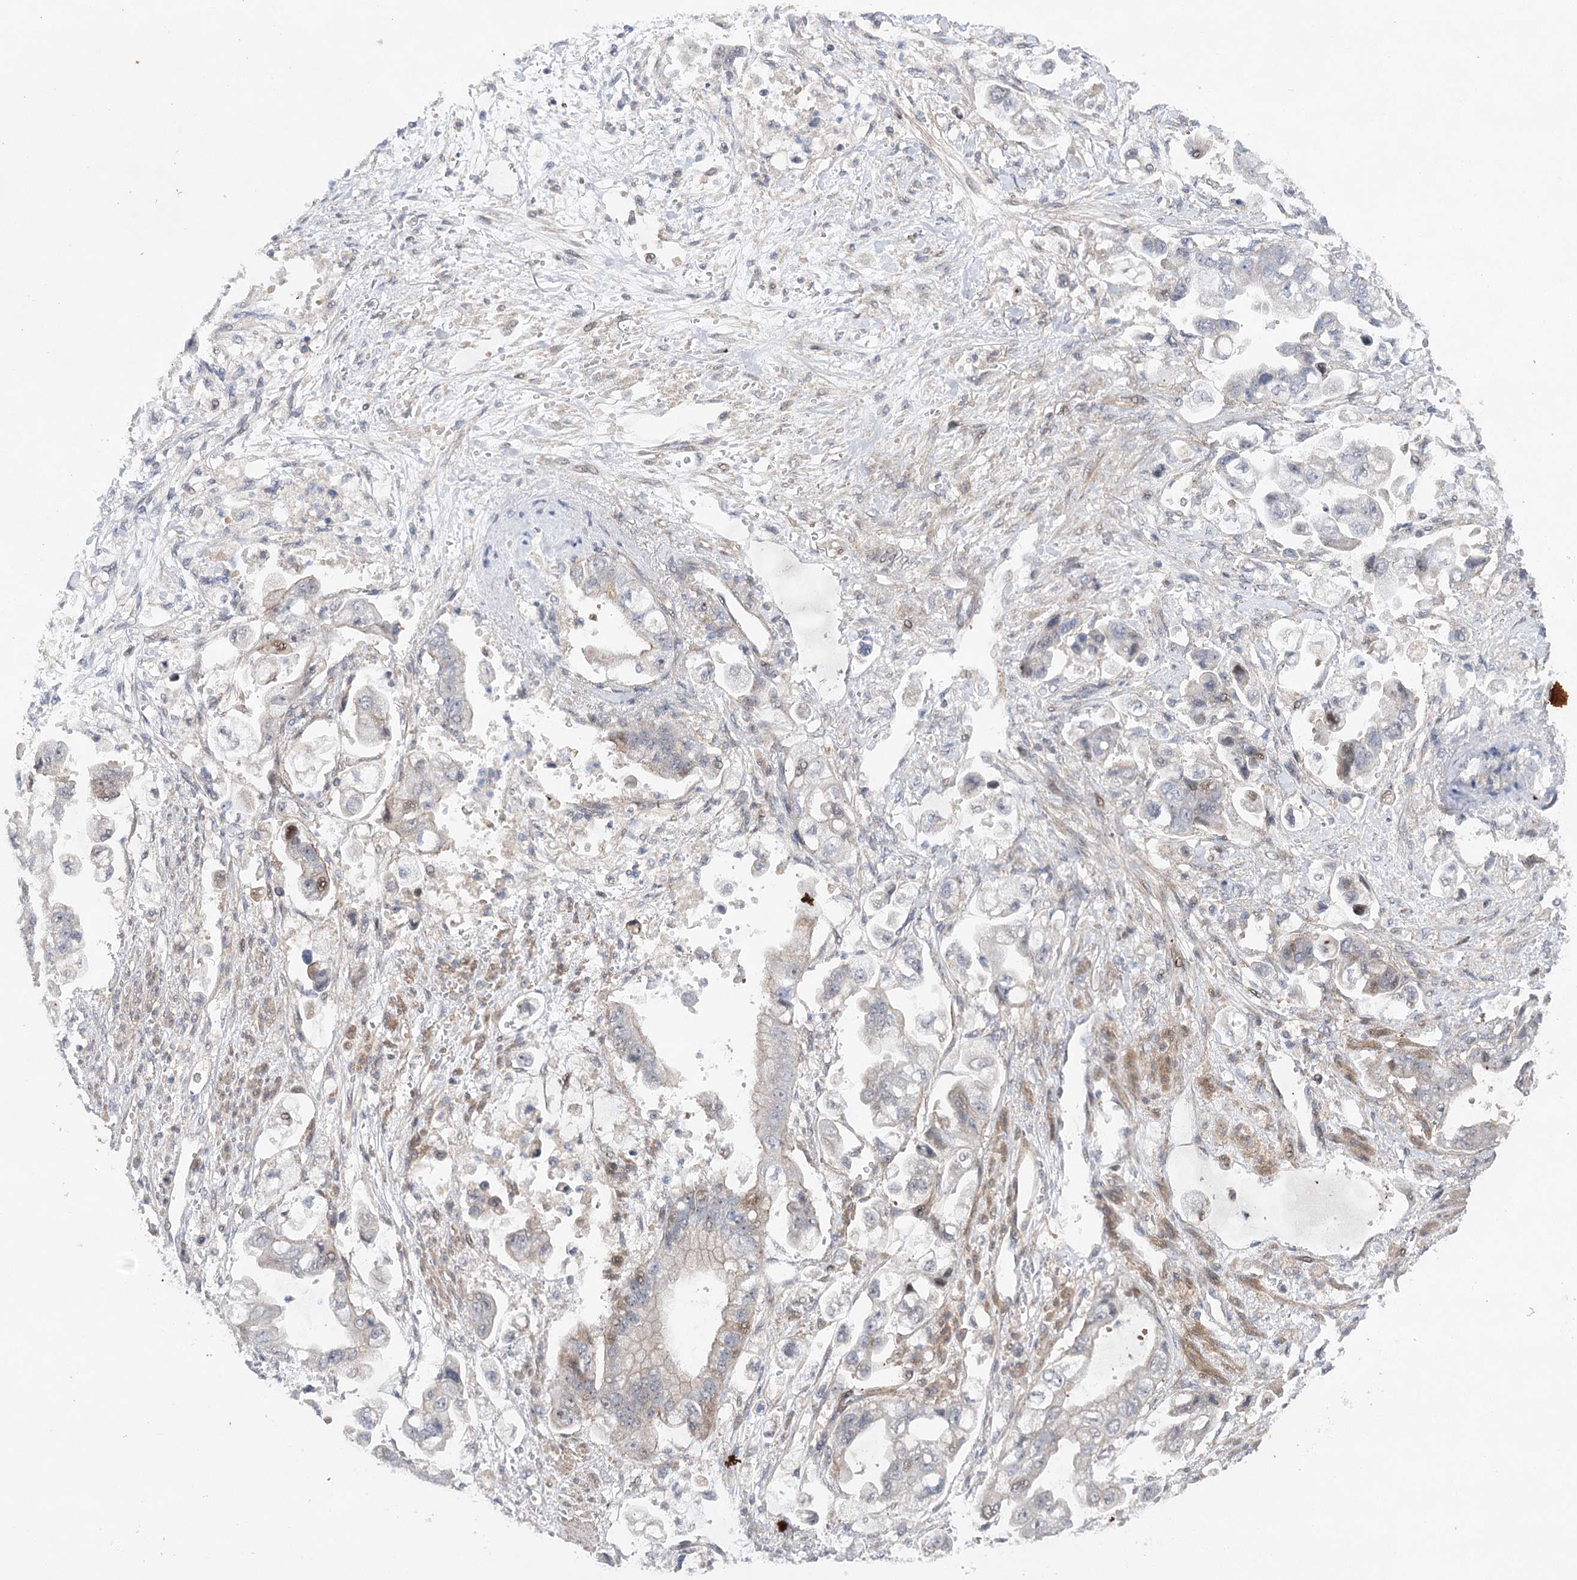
{"staining": {"intensity": "negative", "quantity": "none", "location": "none"}, "tissue": "stomach cancer", "cell_type": "Tumor cells", "image_type": "cancer", "snomed": [{"axis": "morphology", "description": "Adenocarcinoma, NOS"}, {"axis": "topography", "description": "Stomach"}], "caption": "A micrograph of stomach cancer stained for a protein reveals no brown staining in tumor cells.", "gene": "OBSL1", "patient": {"sex": "male", "age": 62}}